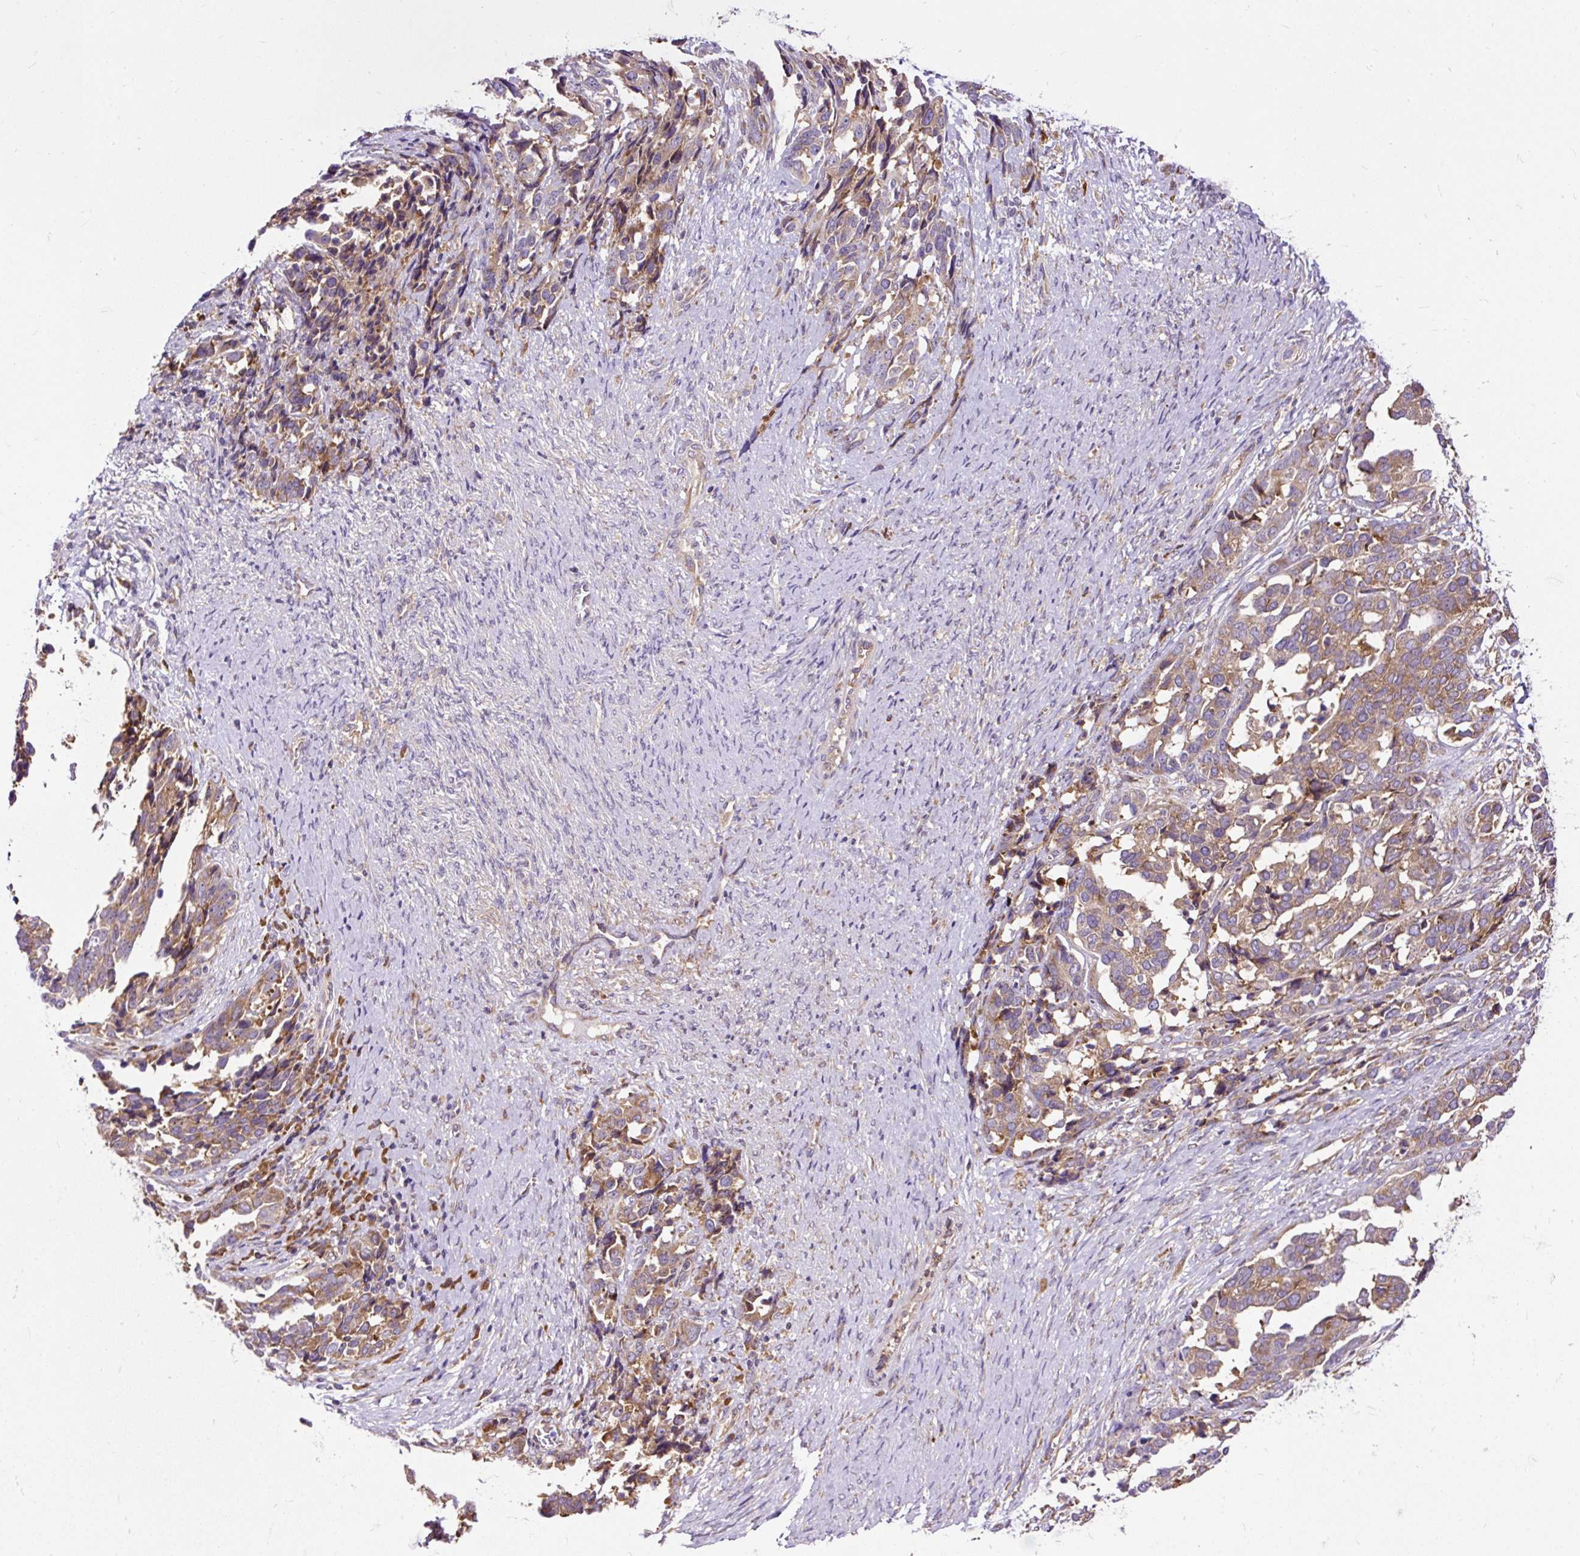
{"staining": {"intensity": "moderate", "quantity": ">75%", "location": "cytoplasmic/membranous"}, "tissue": "ovarian cancer", "cell_type": "Tumor cells", "image_type": "cancer", "snomed": [{"axis": "morphology", "description": "Cystadenocarcinoma, serous, NOS"}, {"axis": "topography", "description": "Ovary"}], "caption": "Immunohistochemical staining of human ovarian cancer displays moderate cytoplasmic/membranous protein staining in approximately >75% of tumor cells.", "gene": "RPS5", "patient": {"sex": "female", "age": 44}}